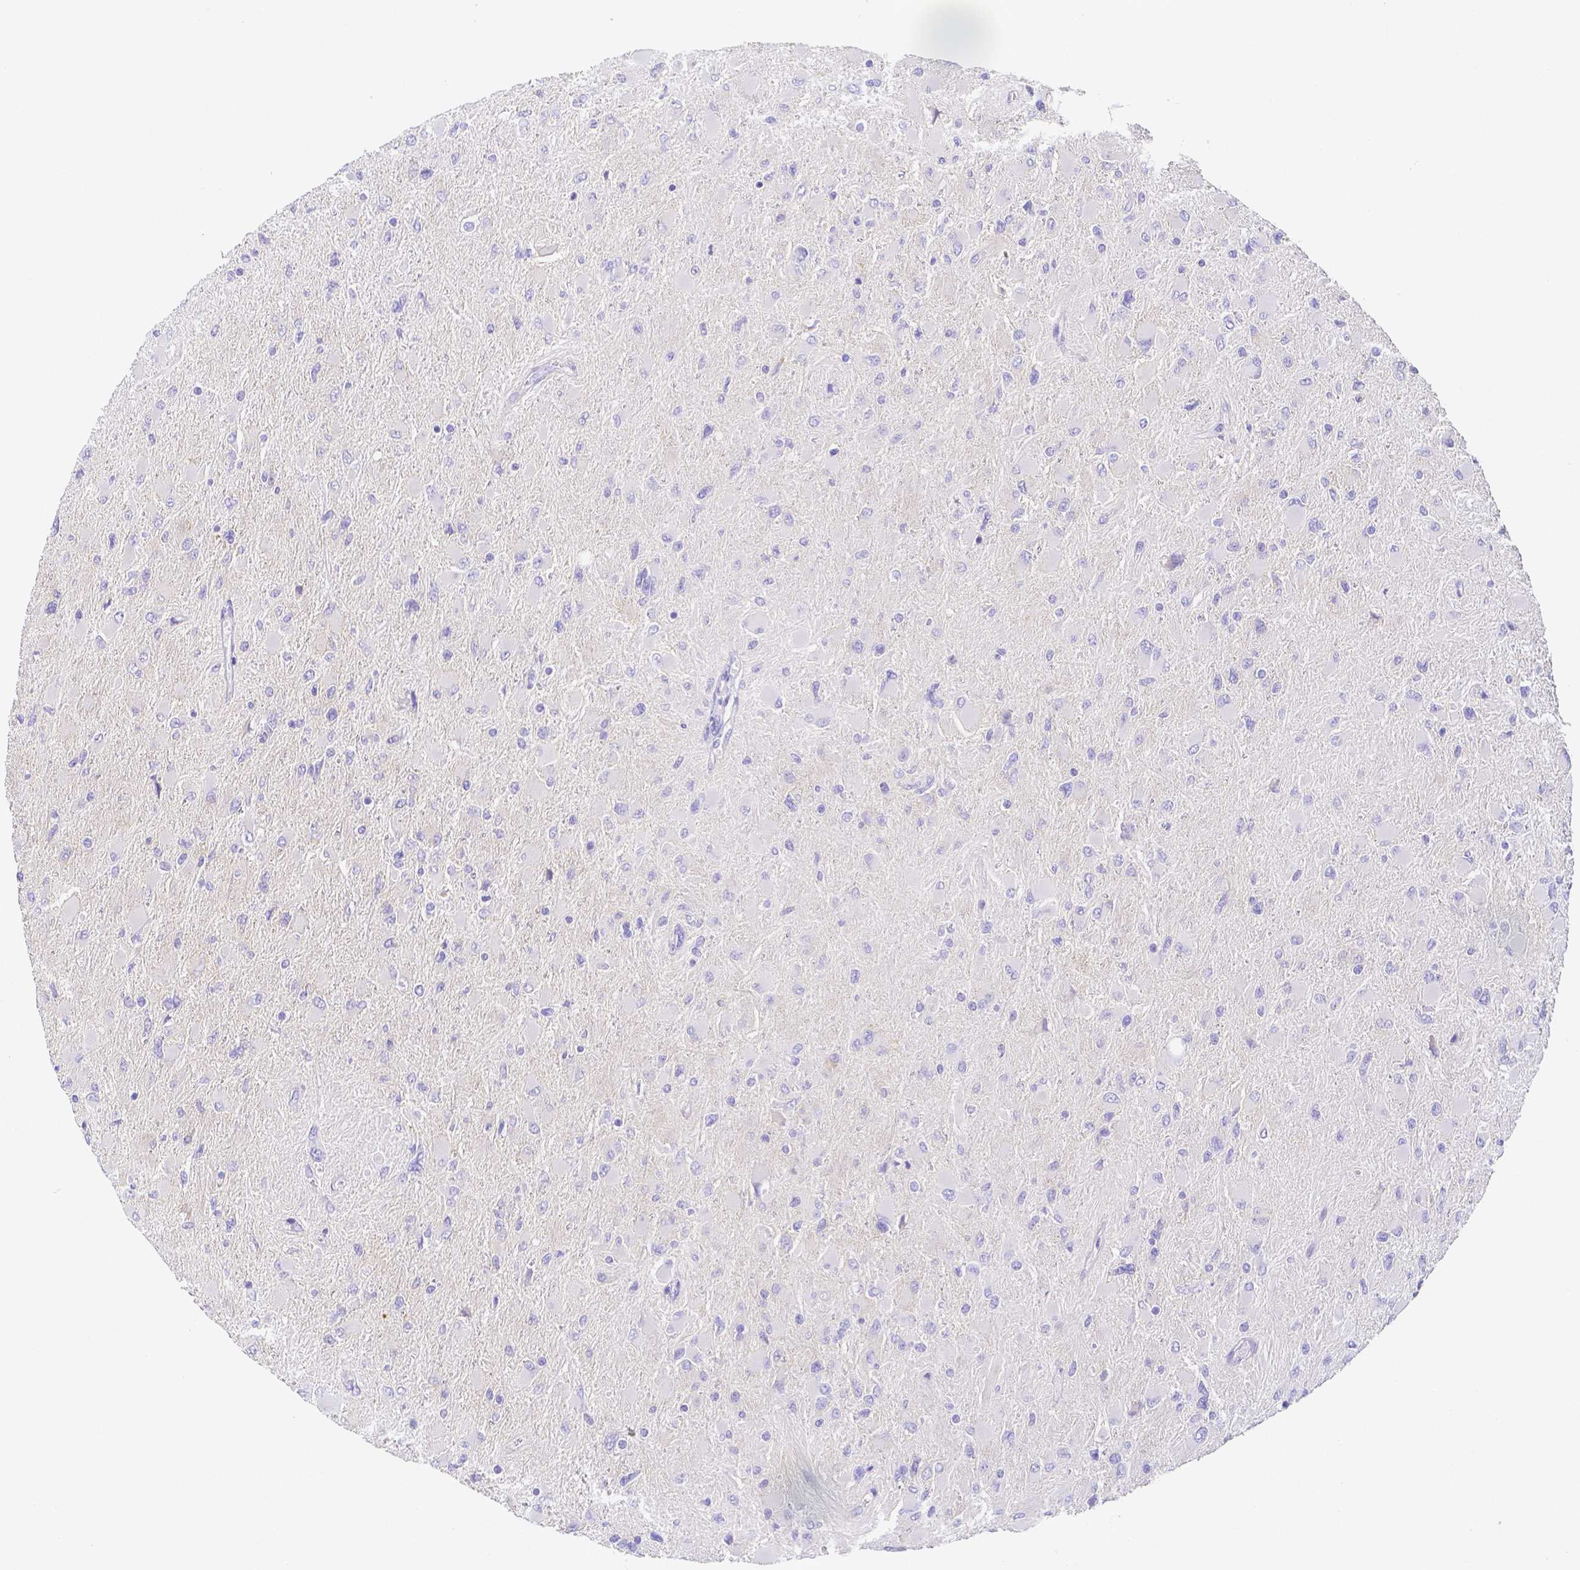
{"staining": {"intensity": "negative", "quantity": "none", "location": "none"}, "tissue": "glioma", "cell_type": "Tumor cells", "image_type": "cancer", "snomed": [{"axis": "morphology", "description": "Glioma, malignant, High grade"}, {"axis": "topography", "description": "Cerebral cortex"}], "caption": "Immunohistochemistry (IHC) photomicrograph of glioma stained for a protein (brown), which demonstrates no expression in tumor cells.", "gene": "ZG16B", "patient": {"sex": "female", "age": 36}}